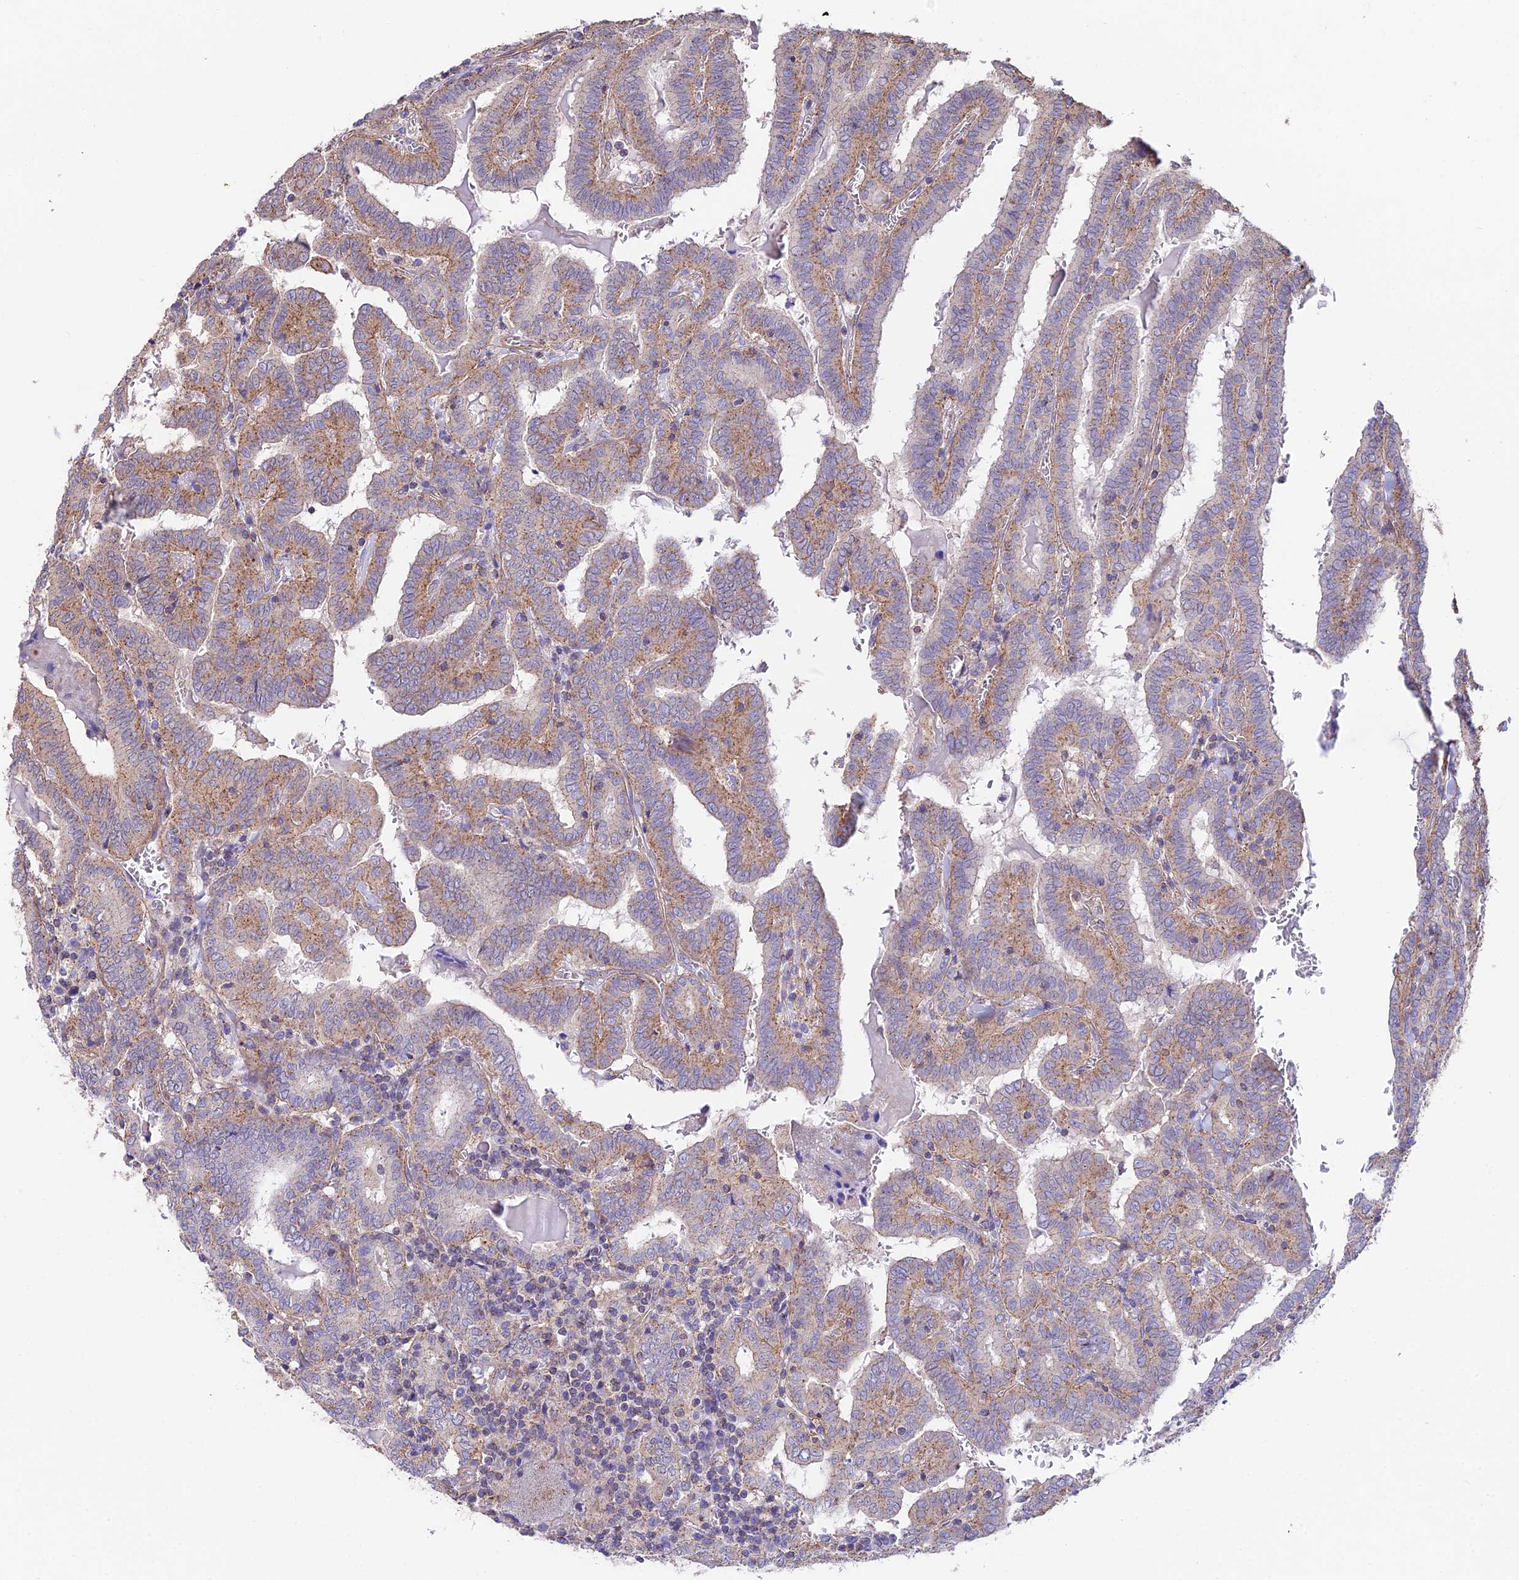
{"staining": {"intensity": "moderate", "quantity": "25%-75%", "location": "cytoplasmic/membranous"}, "tissue": "thyroid cancer", "cell_type": "Tumor cells", "image_type": "cancer", "snomed": [{"axis": "morphology", "description": "Papillary adenocarcinoma, NOS"}, {"axis": "topography", "description": "Thyroid gland"}], "caption": "A micrograph showing moderate cytoplasmic/membranous expression in approximately 25%-75% of tumor cells in thyroid papillary adenocarcinoma, as visualized by brown immunohistochemical staining.", "gene": "QRFP", "patient": {"sex": "female", "age": 72}}